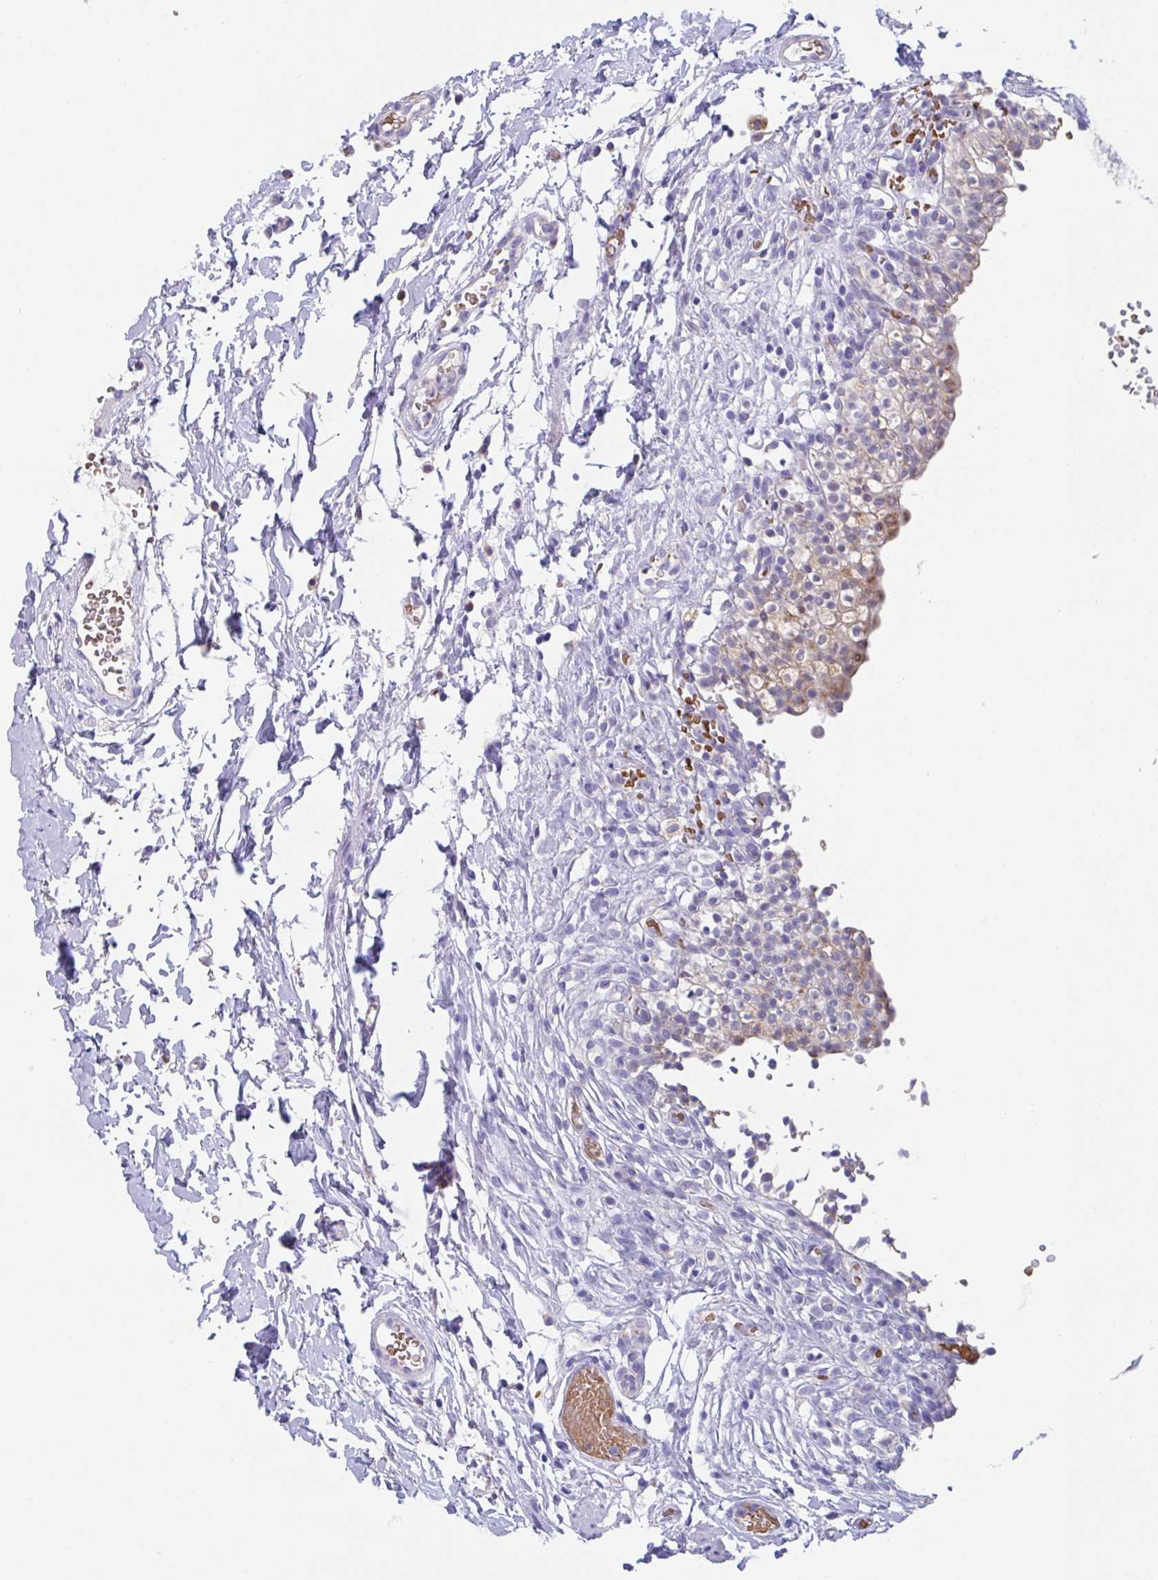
{"staining": {"intensity": "weak", "quantity": "25%-75%", "location": "cytoplasmic/membranous"}, "tissue": "urinary bladder", "cell_type": "Urothelial cells", "image_type": "normal", "snomed": [{"axis": "morphology", "description": "Normal tissue, NOS"}, {"axis": "topography", "description": "Urinary bladder"}, {"axis": "topography", "description": "Peripheral nerve tissue"}], "caption": "The immunohistochemical stain labels weak cytoplasmic/membranous staining in urothelial cells of normal urinary bladder.", "gene": "TFAP2C", "patient": {"sex": "male", "age": 55}}